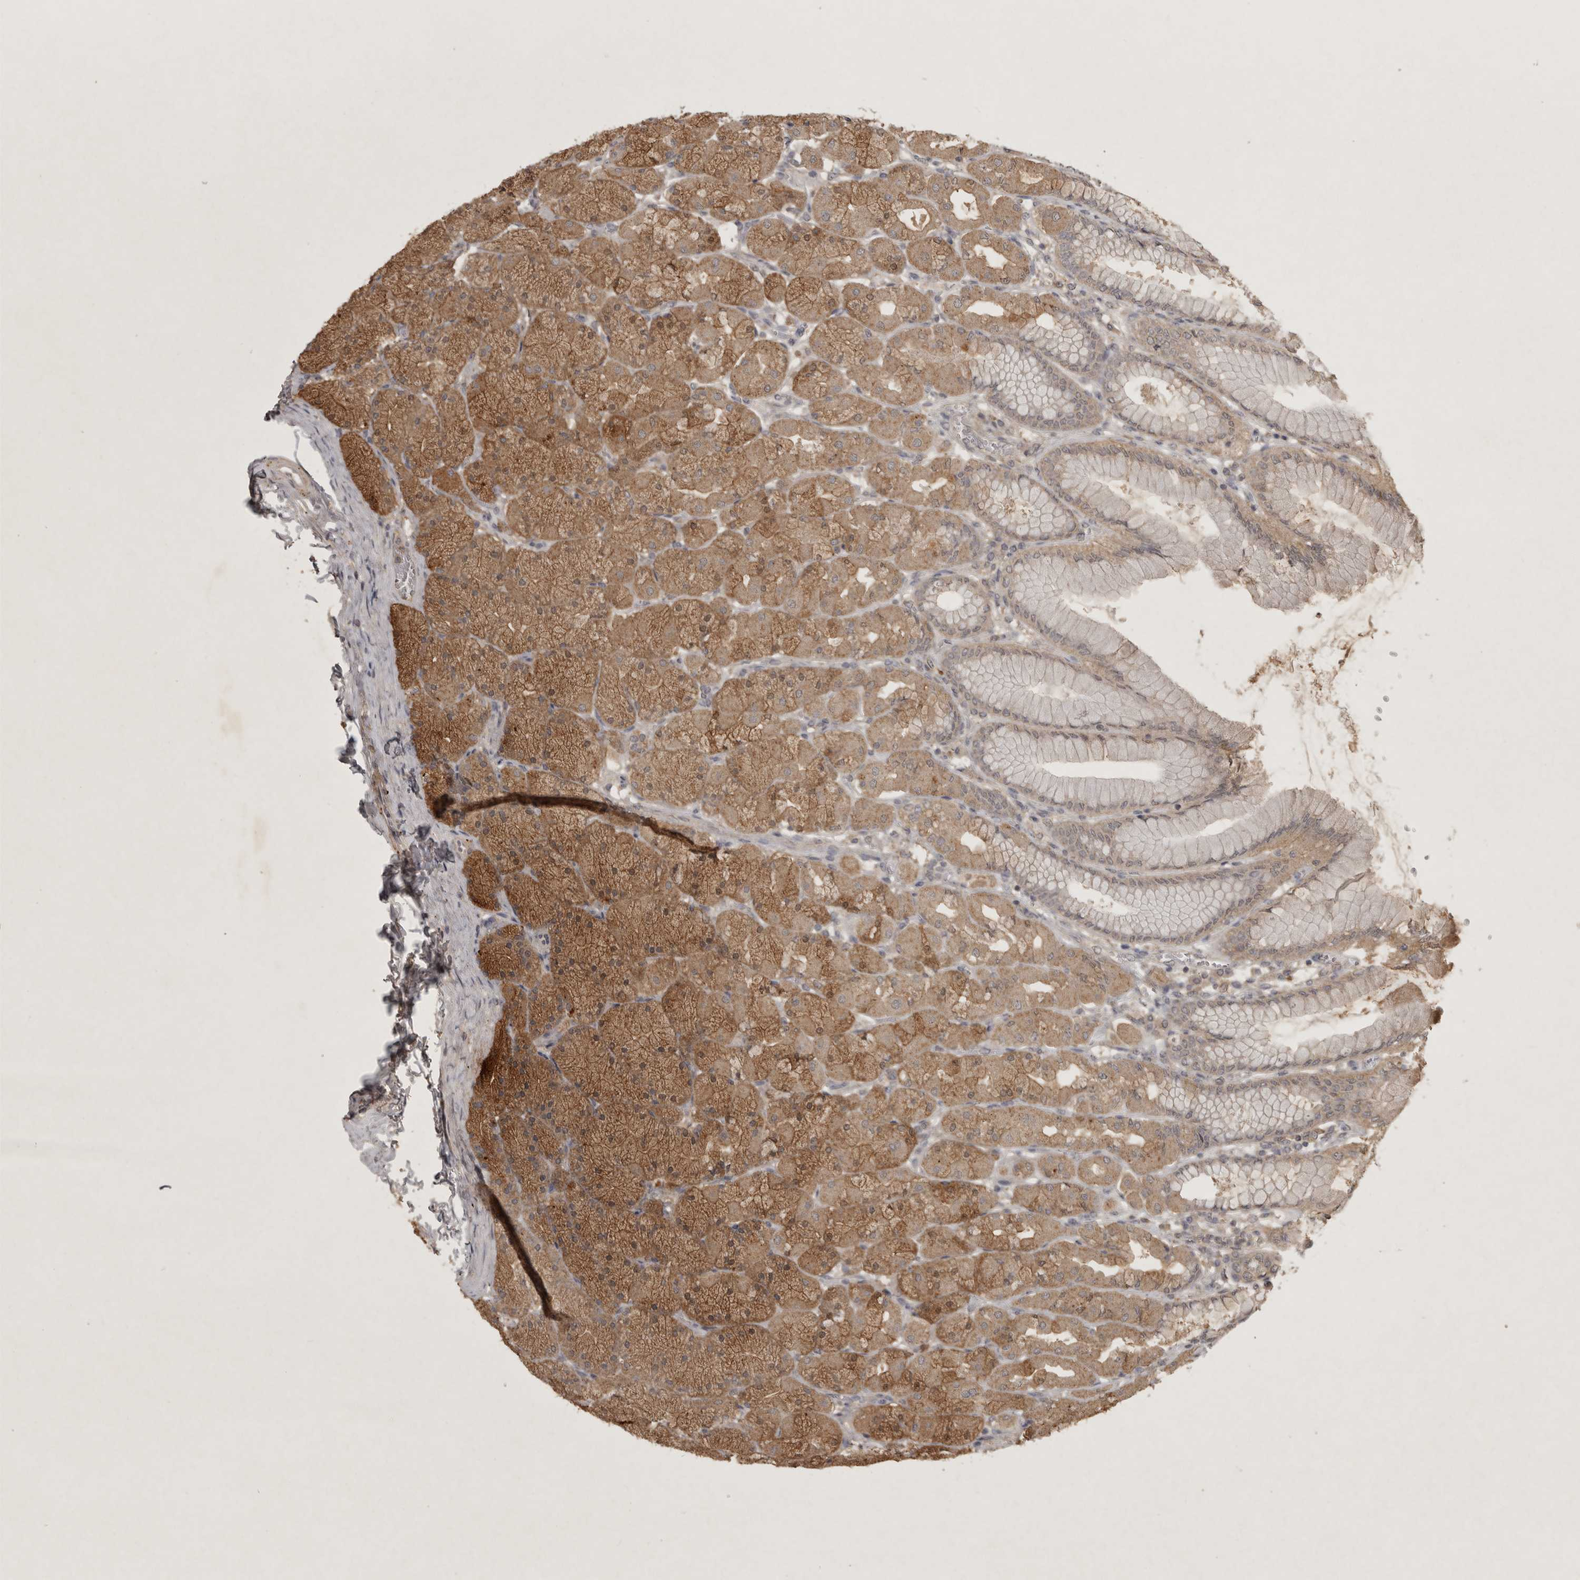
{"staining": {"intensity": "moderate", "quantity": ">75%", "location": "cytoplasmic/membranous"}, "tissue": "stomach", "cell_type": "Glandular cells", "image_type": "normal", "snomed": [{"axis": "morphology", "description": "Normal tissue, NOS"}, {"axis": "topography", "description": "Stomach, upper"}], "caption": "Stomach stained with DAB immunohistochemistry (IHC) exhibits medium levels of moderate cytoplasmic/membranous staining in approximately >75% of glandular cells.", "gene": "ADAMTS4", "patient": {"sex": "female", "age": 56}}